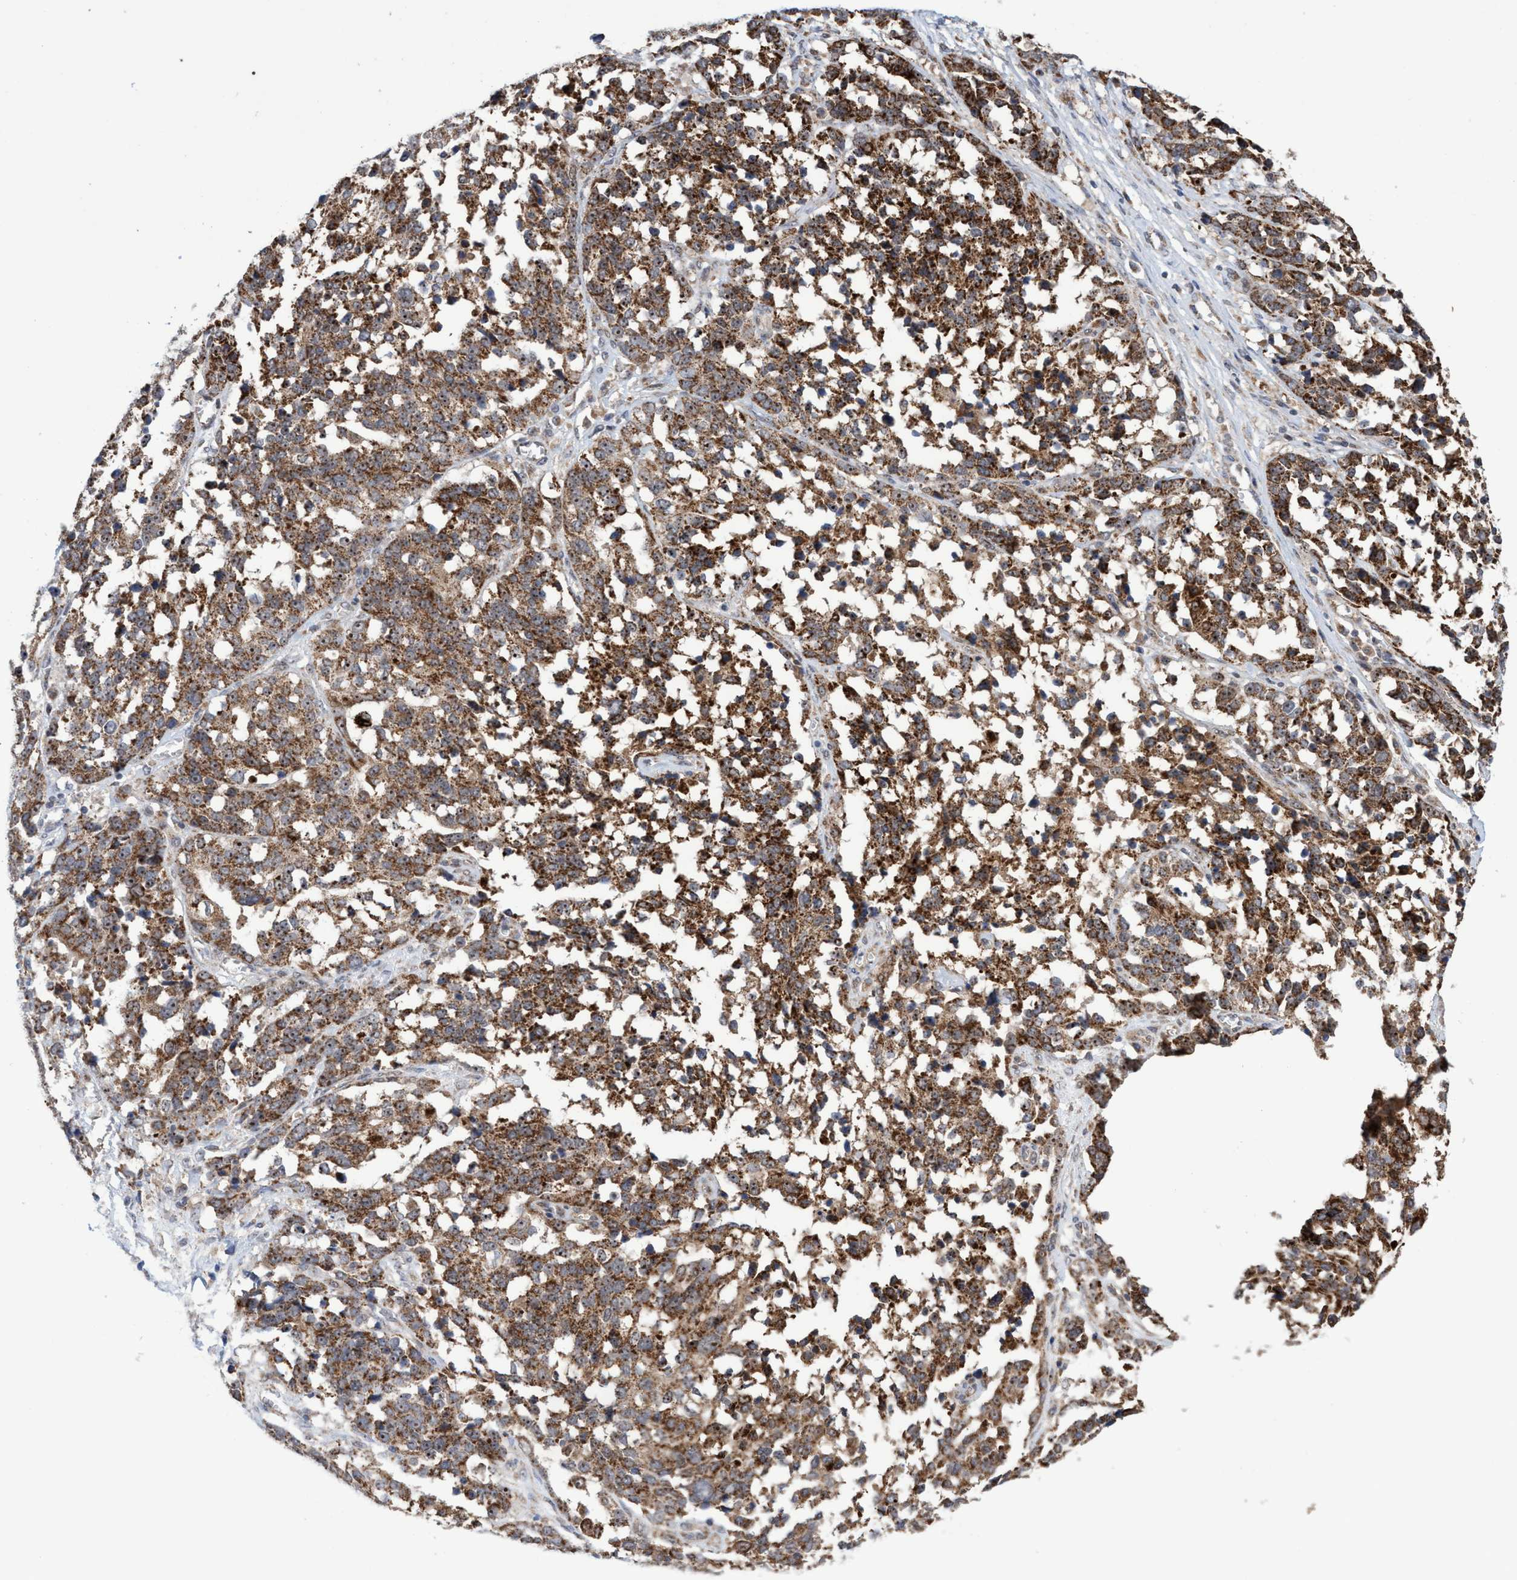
{"staining": {"intensity": "strong", "quantity": ">75%", "location": "cytoplasmic/membranous,nuclear"}, "tissue": "ovarian cancer", "cell_type": "Tumor cells", "image_type": "cancer", "snomed": [{"axis": "morphology", "description": "Cystadenocarcinoma, serous, NOS"}, {"axis": "topography", "description": "Ovary"}], "caption": "About >75% of tumor cells in ovarian serous cystadenocarcinoma show strong cytoplasmic/membranous and nuclear protein staining as visualized by brown immunohistochemical staining.", "gene": "P2RY14", "patient": {"sex": "female", "age": 44}}